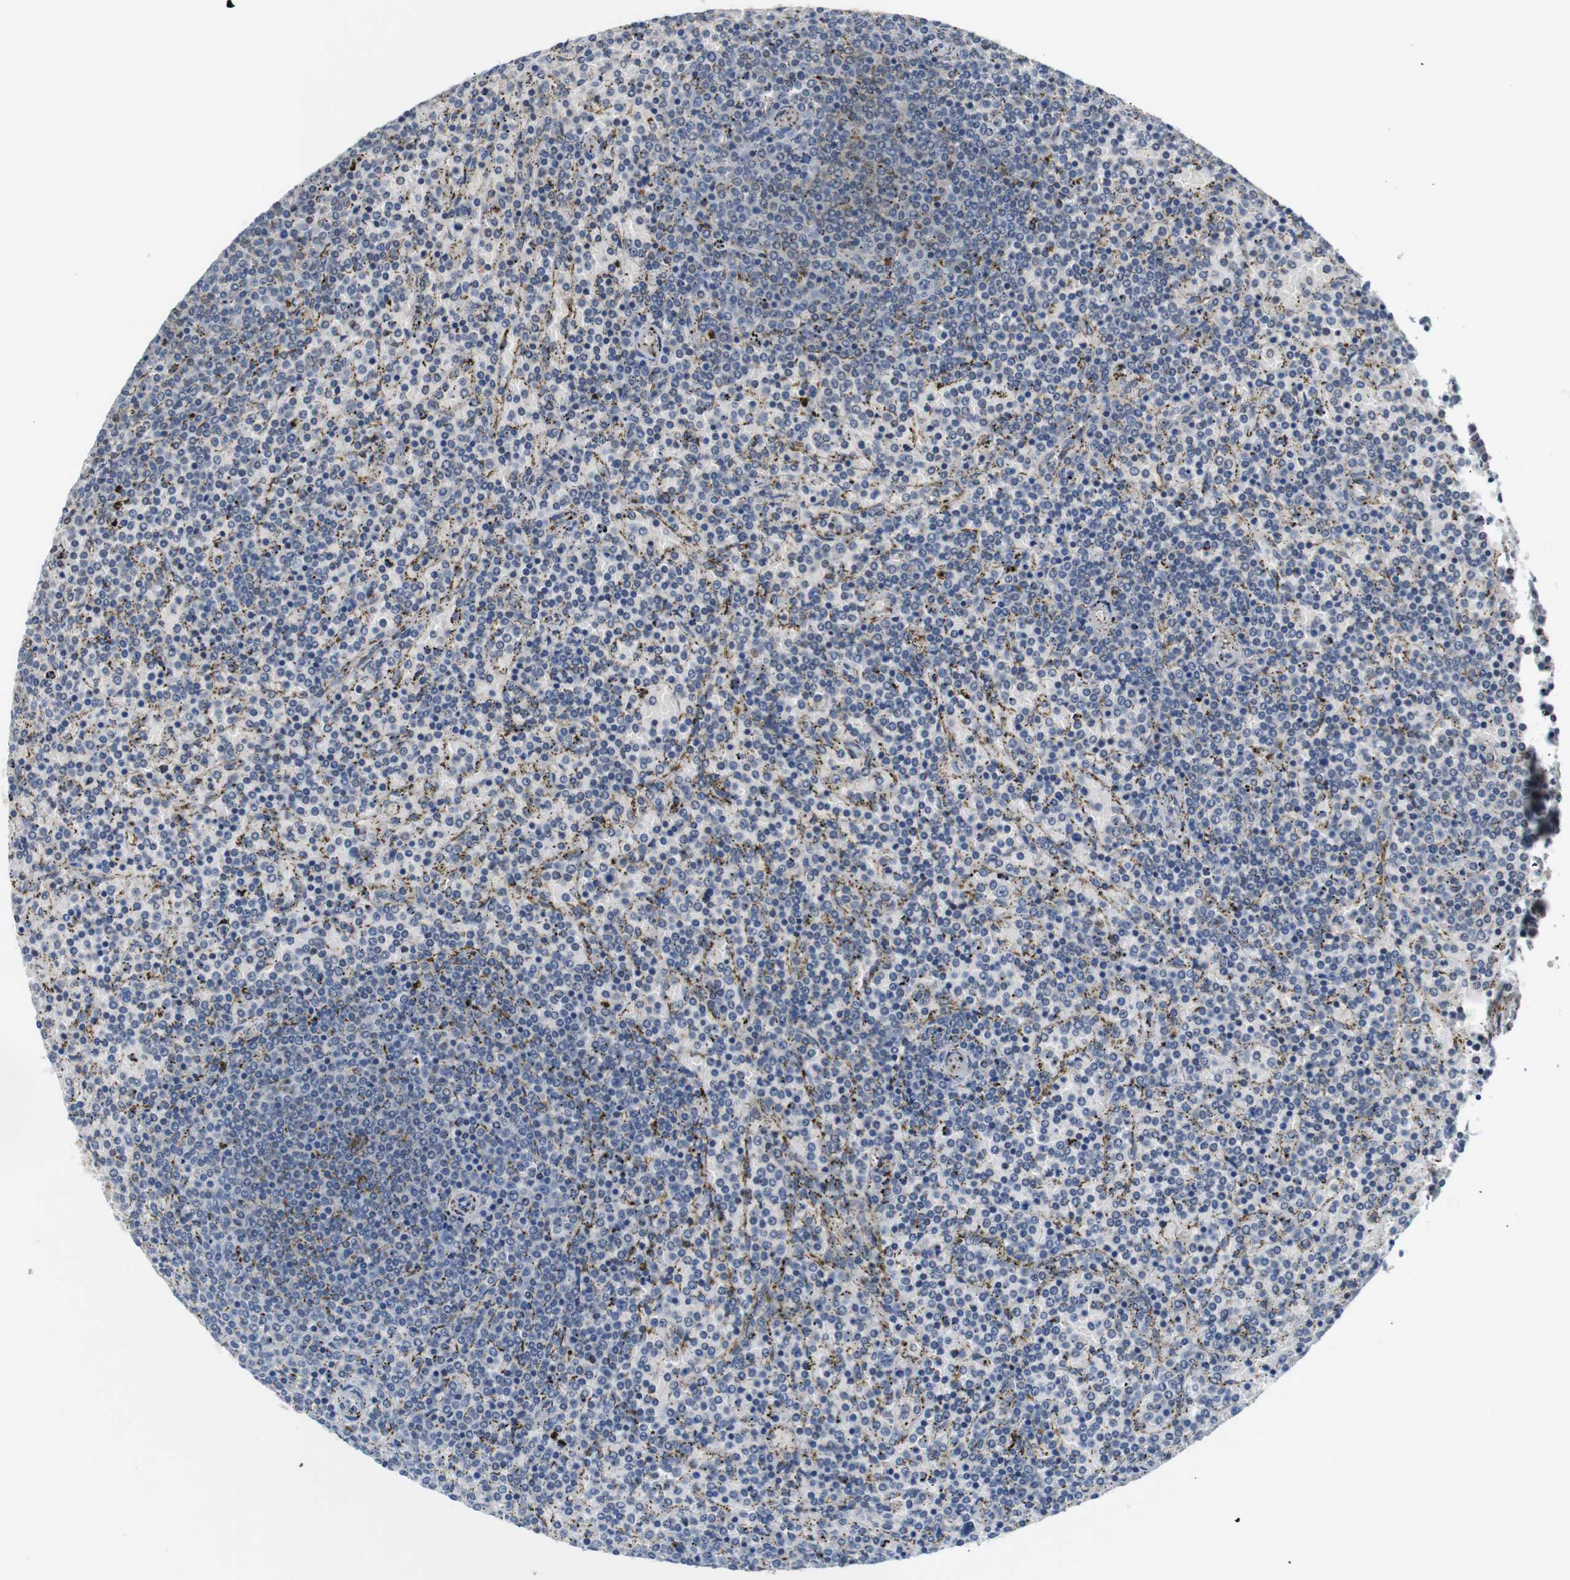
{"staining": {"intensity": "negative", "quantity": "none", "location": "none"}, "tissue": "lymphoma", "cell_type": "Tumor cells", "image_type": "cancer", "snomed": [{"axis": "morphology", "description": "Malignant lymphoma, non-Hodgkin's type, Low grade"}, {"axis": "topography", "description": "Spleen"}], "caption": "This is an immunohistochemistry histopathology image of lymphoma. There is no positivity in tumor cells.", "gene": "SFN", "patient": {"sex": "female", "age": 77}}